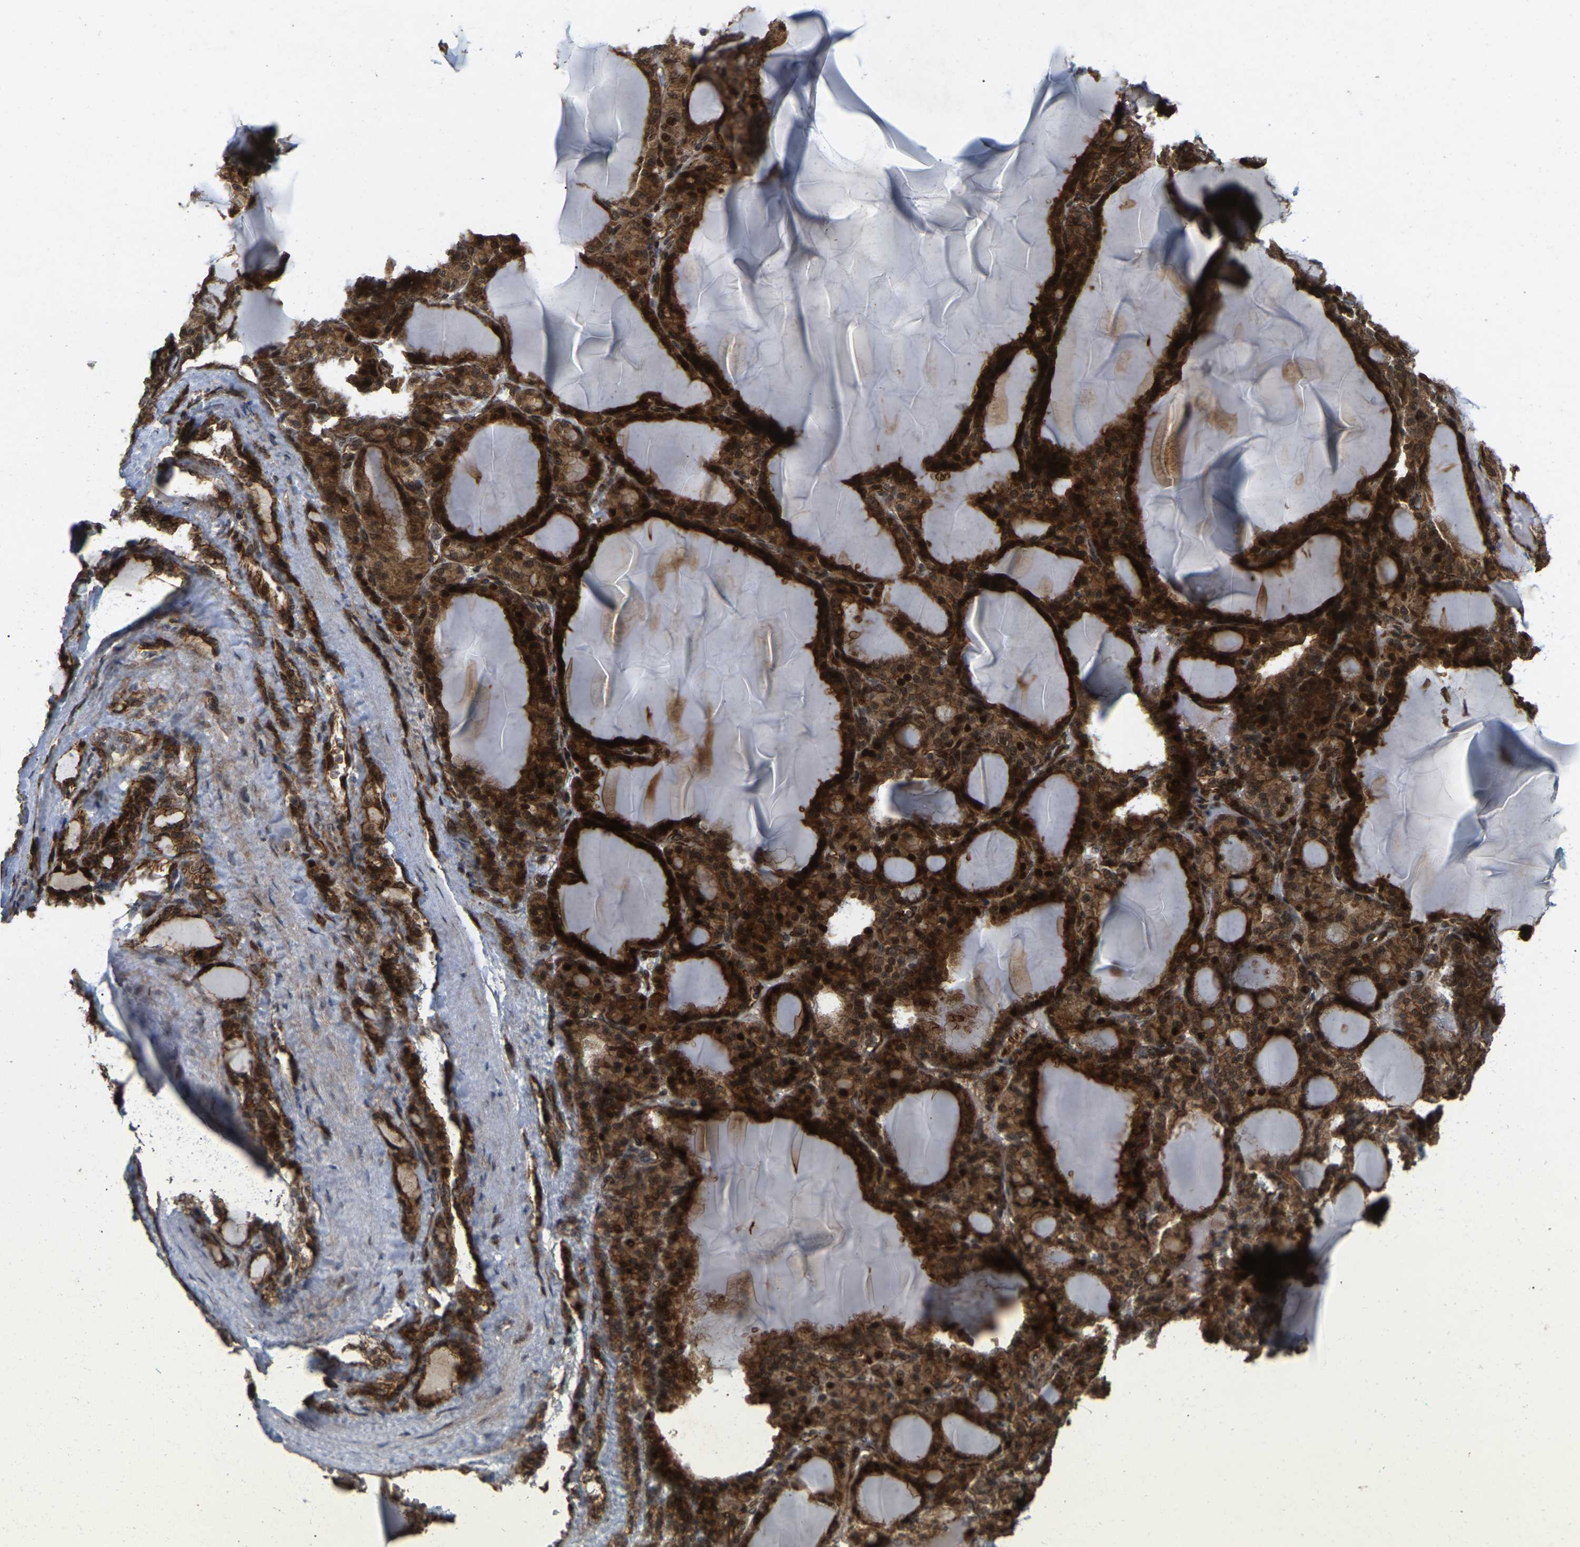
{"staining": {"intensity": "strong", "quantity": ">75%", "location": "cytoplasmic/membranous,nuclear"}, "tissue": "thyroid gland", "cell_type": "Glandular cells", "image_type": "normal", "snomed": [{"axis": "morphology", "description": "Normal tissue, NOS"}, {"axis": "topography", "description": "Thyroid gland"}], "caption": "Protein staining exhibits strong cytoplasmic/membranous,nuclear positivity in approximately >75% of glandular cells in unremarkable thyroid gland.", "gene": "KIAA1549", "patient": {"sex": "female", "age": 28}}